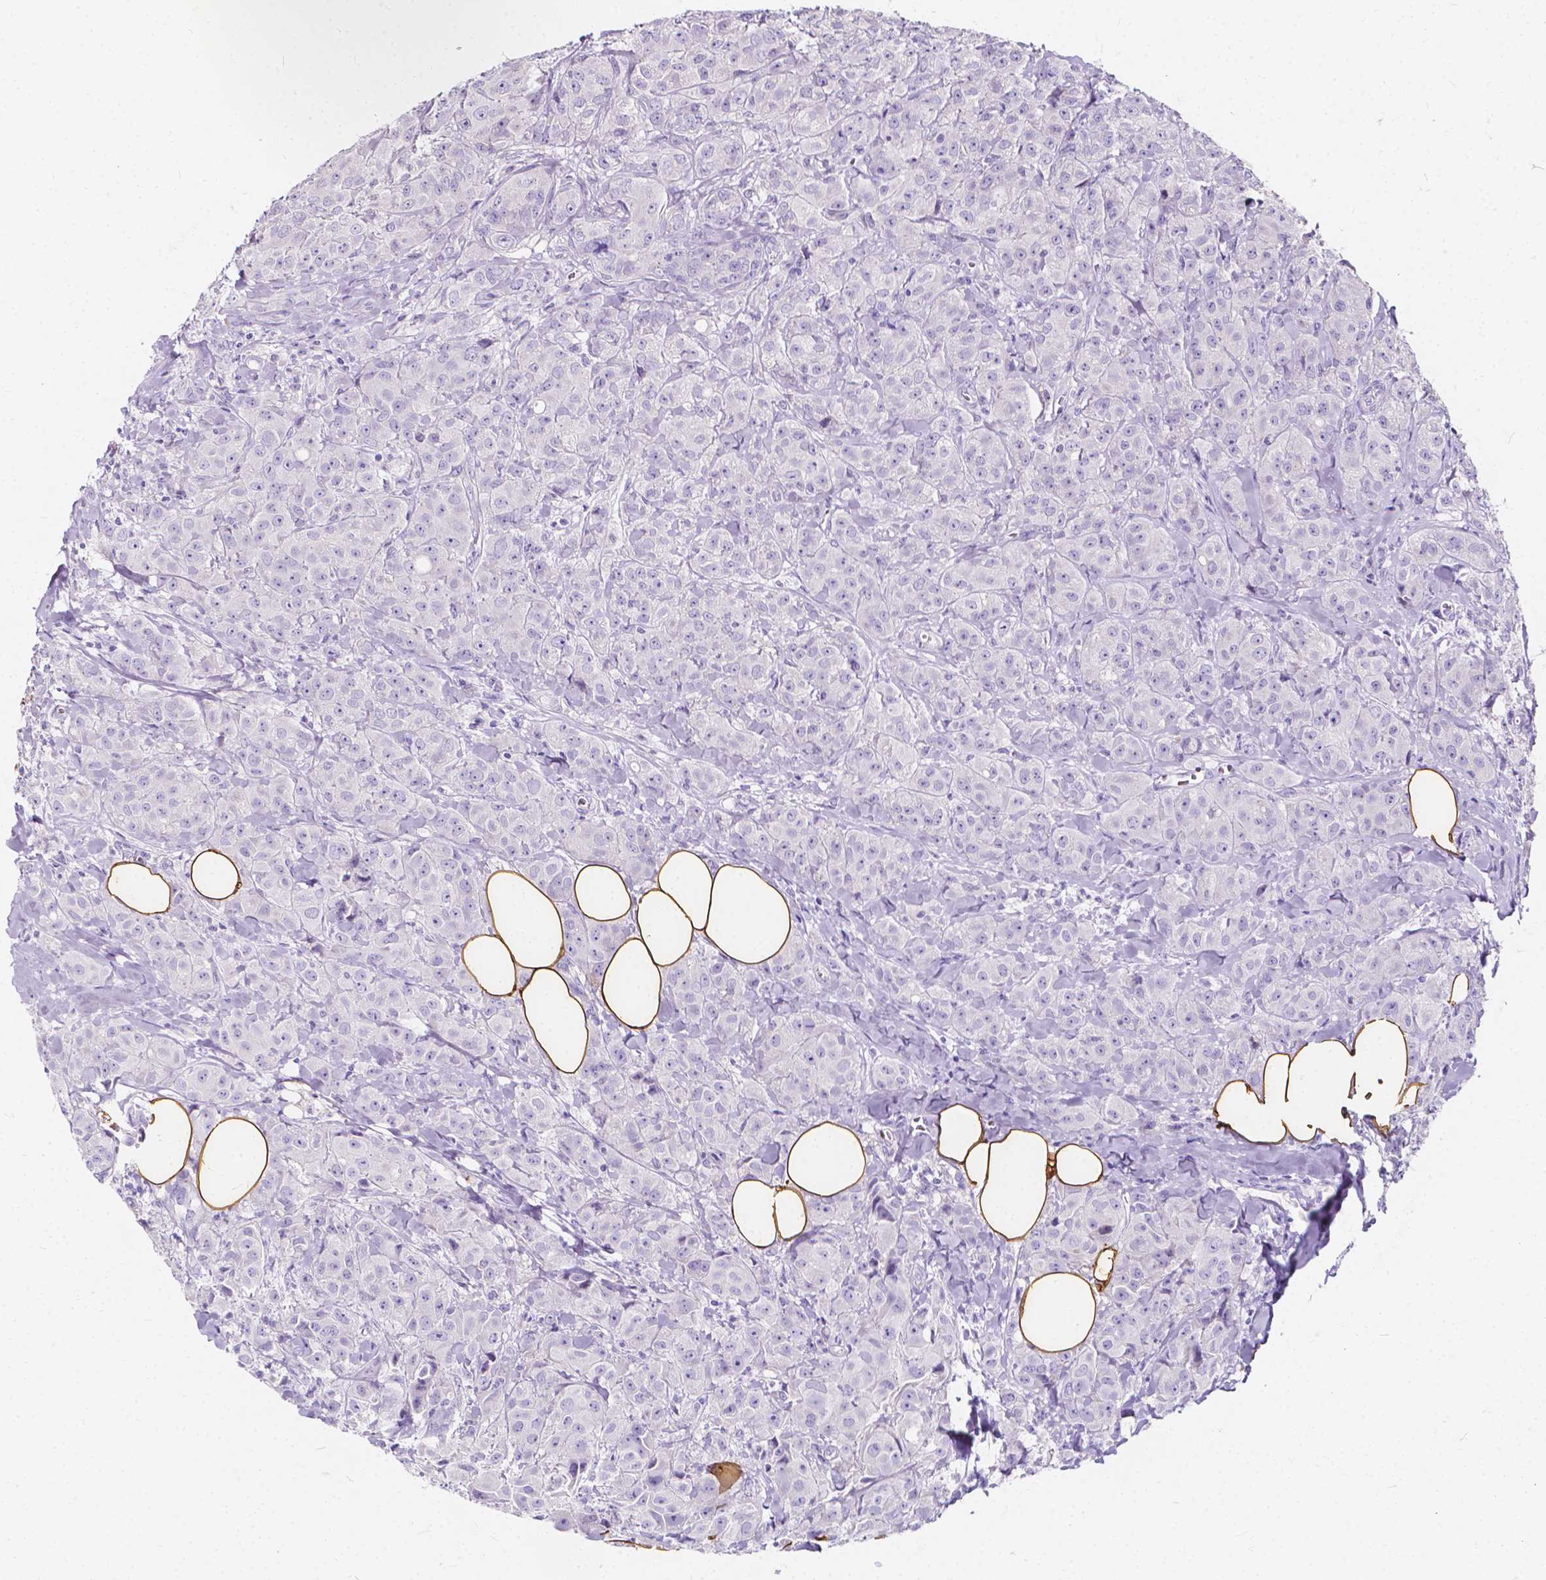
{"staining": {"intensity": "negative", "quantity": "none", "location": "none"}, "tissue": "breast cancer", "cell_type": "Tumor cells", "image_type": "cancer", "snomed": [{"axis": "morphology", "description": "Duct carcinoma"}, {"axis": "topography", "description": "Breast"}], "caption": "Immunohistochemical staining of invasive ductal carcinoma (breast) demonstrates no significant positivity in tumor cells. (Stains: DAB immunohistochemistry (IHC) with hematoxylin counter stain, Microscopy: brightfield microscopy at high magnification).", "gene": "CLSTN2", "patient": {"sex": "female", "age": 43}}